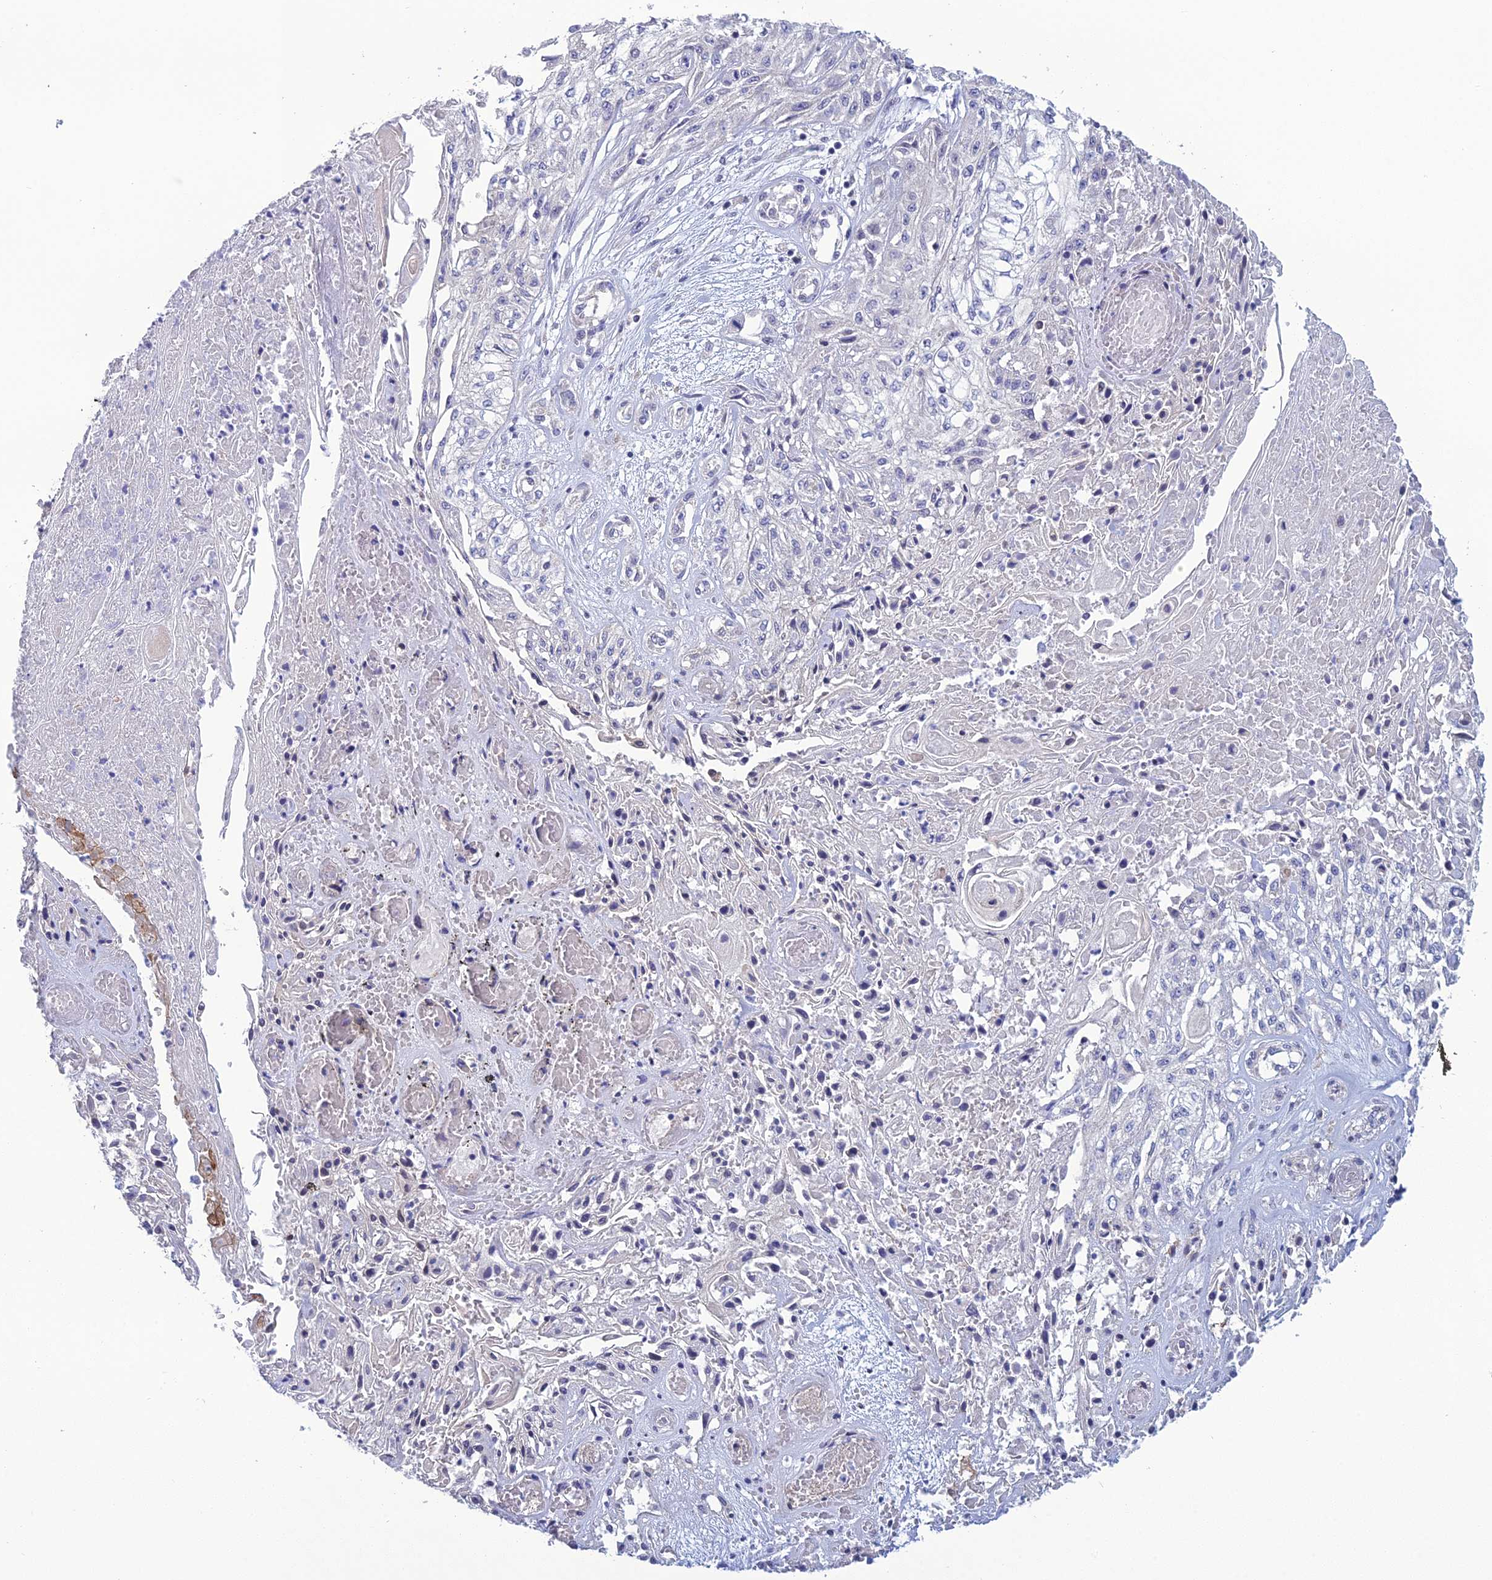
{"staining": {"intensity": "negative", "quantity": "none", "location": "none"}, "tissue": "skin cancer", "cell_type": "Tumor cells", "image_type": "cancer", "snomed": [{"axis": "morphology", "description": "Squamous cell carcinoma, NOS"}, {"axis": "morphology", "description": "Squamous cell carcinoma, metastatic, NOS"}, {"axis": "topography", "description": "Skin"}, {"axis": "topography", "description": "Lymph node"}], "caption": "IHC of metastatic squamous cell carcinoma (skin) displays no expression in tumor cells.", "gene": "LZTS2", "patient": {"sex": "male", "age": 75}}